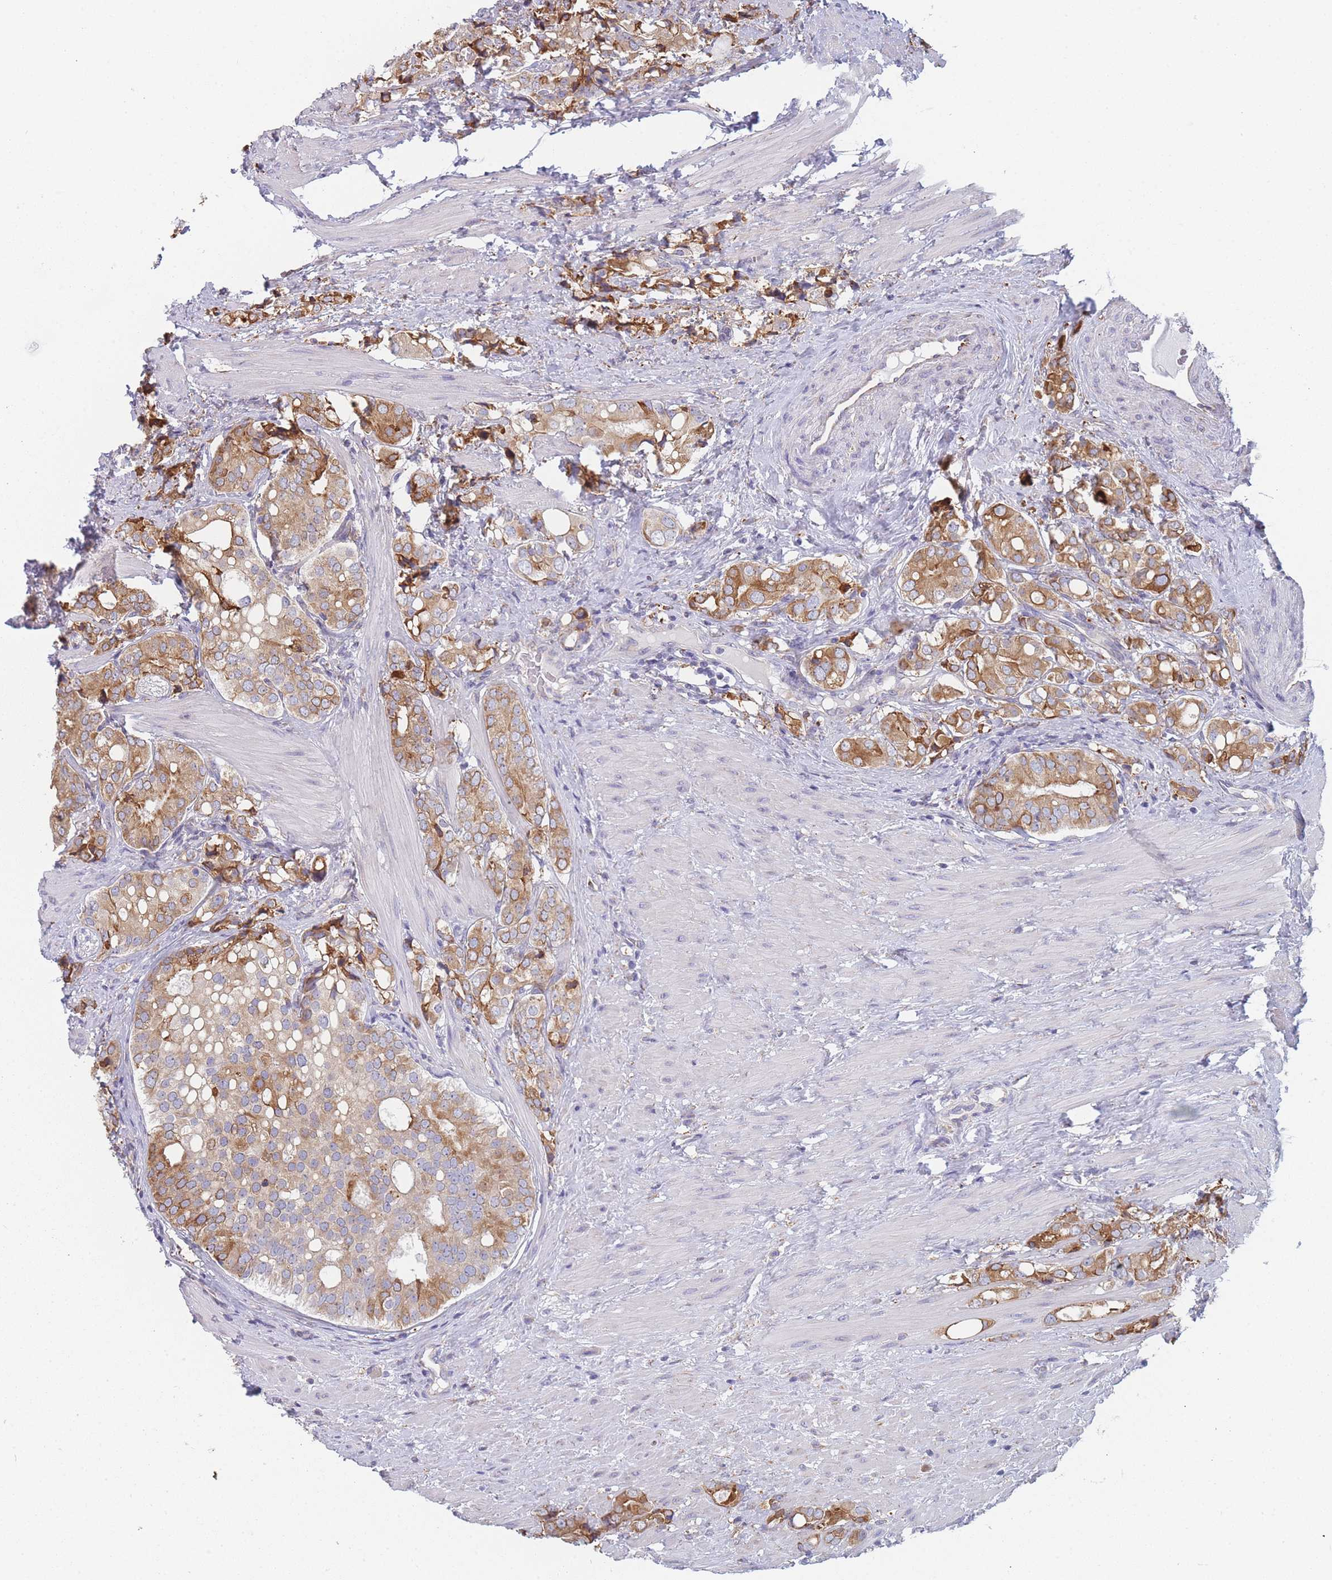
{"staining": {"intensity": "moderate", "quantity": ">75%", "location": "cytoplasmic/membranous"}, "tissue": "prostate cancer", "cell_type": "Tumor cells", "image_type": "cancer", "snomed": [{"axis": "morphology", "description": "Adenocarcinoma, High grade"}, {"axis": "topography", "description": "Prostate"}], "caption": "Brown immunohistochemical staining in high-grade adenocarcinoma (prostate) shows moderate cytoplasmic/membranous positivity in approximately >75% of tumor cells. (IHC, brightfield microscopy, high magnification).", "gene": "OR7C2", "patient": {"sex": "male", "age": 71}}